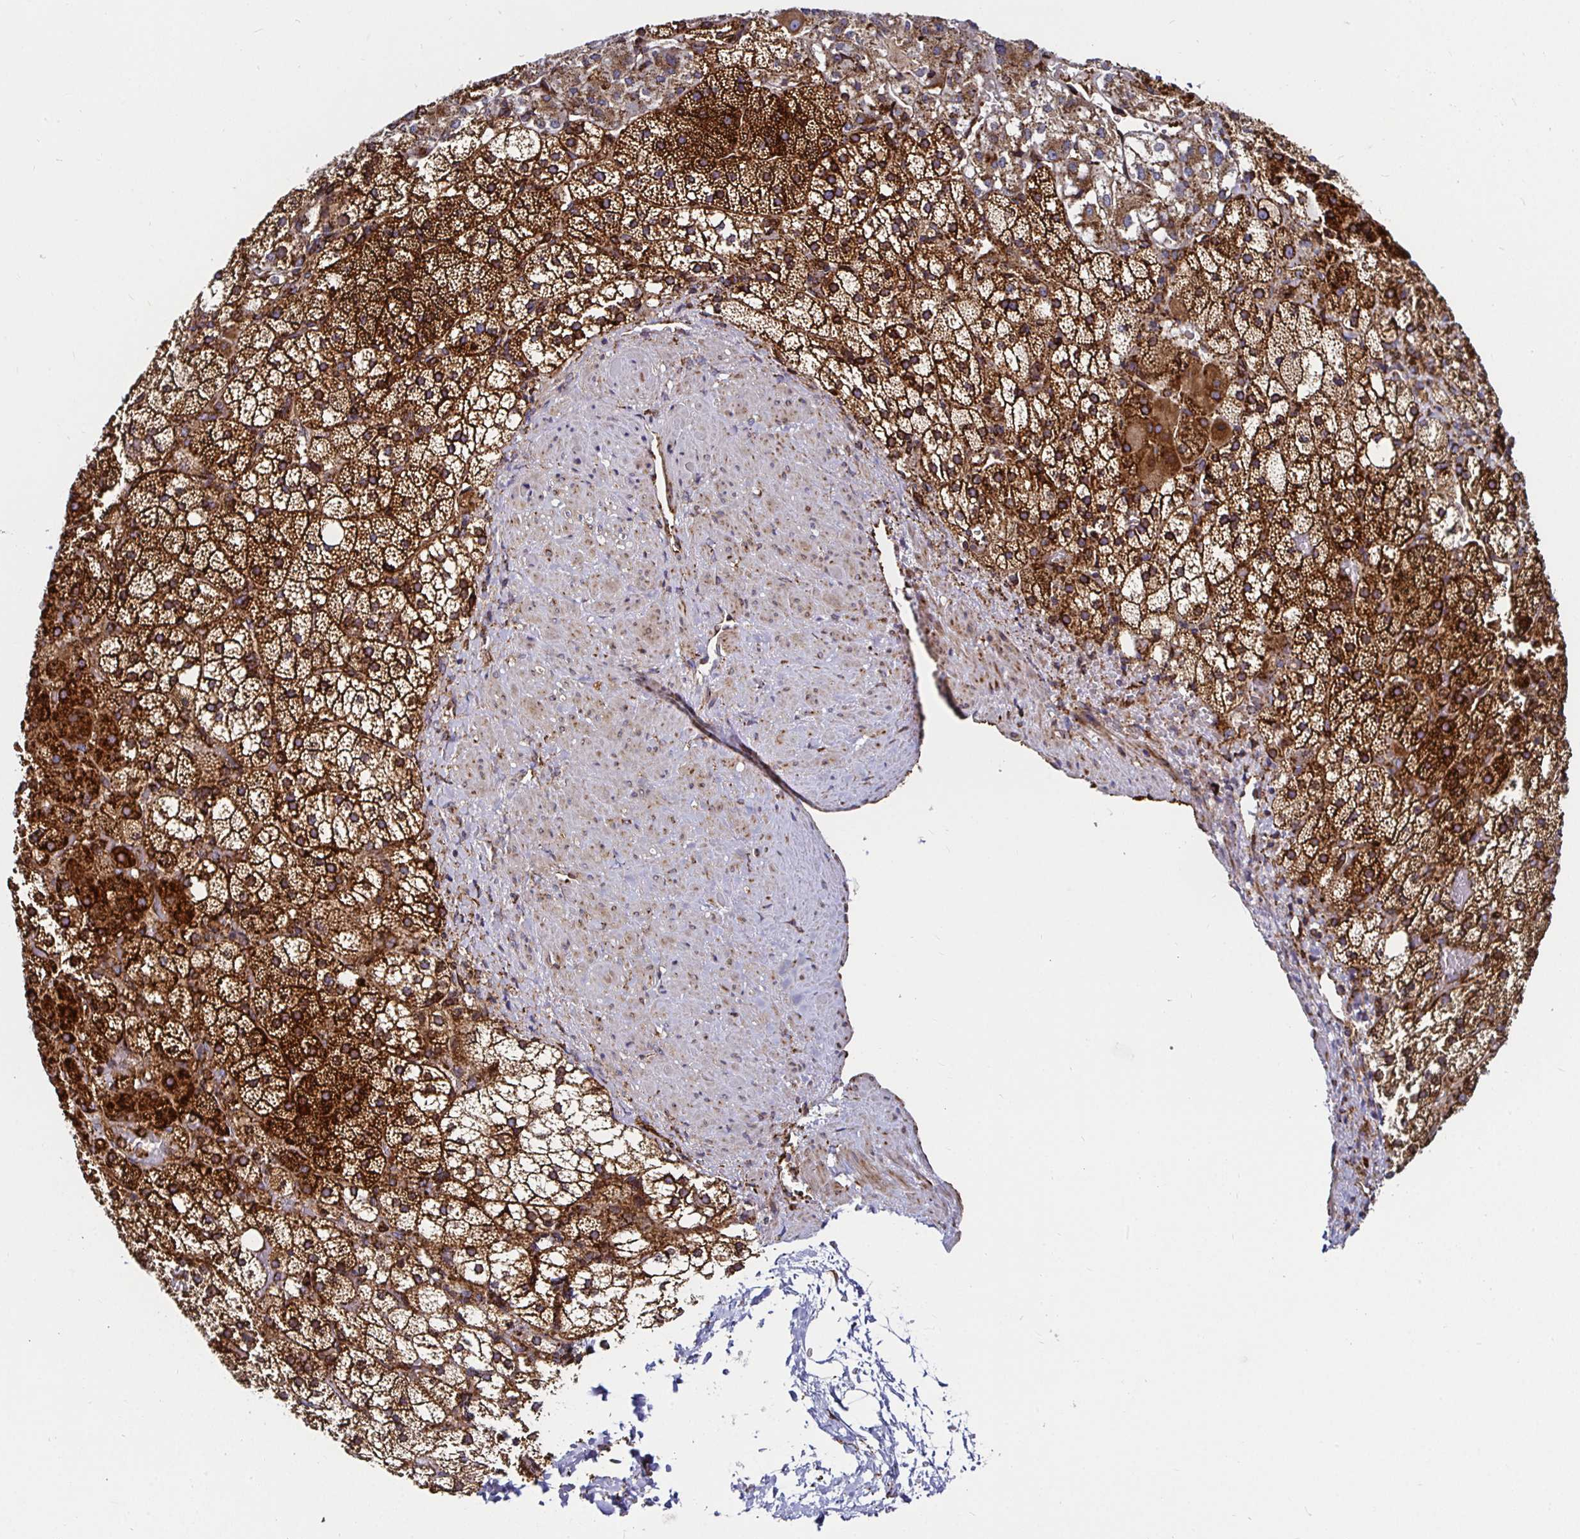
{"staining": {"intensity": "strong", "quantity": ">75%", "location": "cytoplasmic/membranous"}, "tissue": "adrenal gland", "cell_type": "Glandular cells", "image_type": "normal", "snomed": [{"axis": "morphology", "description": "Normal tissue, NOS"}, {"axis": "topography", "description": "Adrenal gland"}], "caption": "High-magnification brightfield microscopy of benign adrenal gland stained with DAB (brown) and counterstained with hematoxylin (blue). glandular cells exhibit strong cytoplasmic/membranous staining is identified in about>75% of cells.", "gene": "SMYD3", "patient": {"sex": "male", "age": 53}}